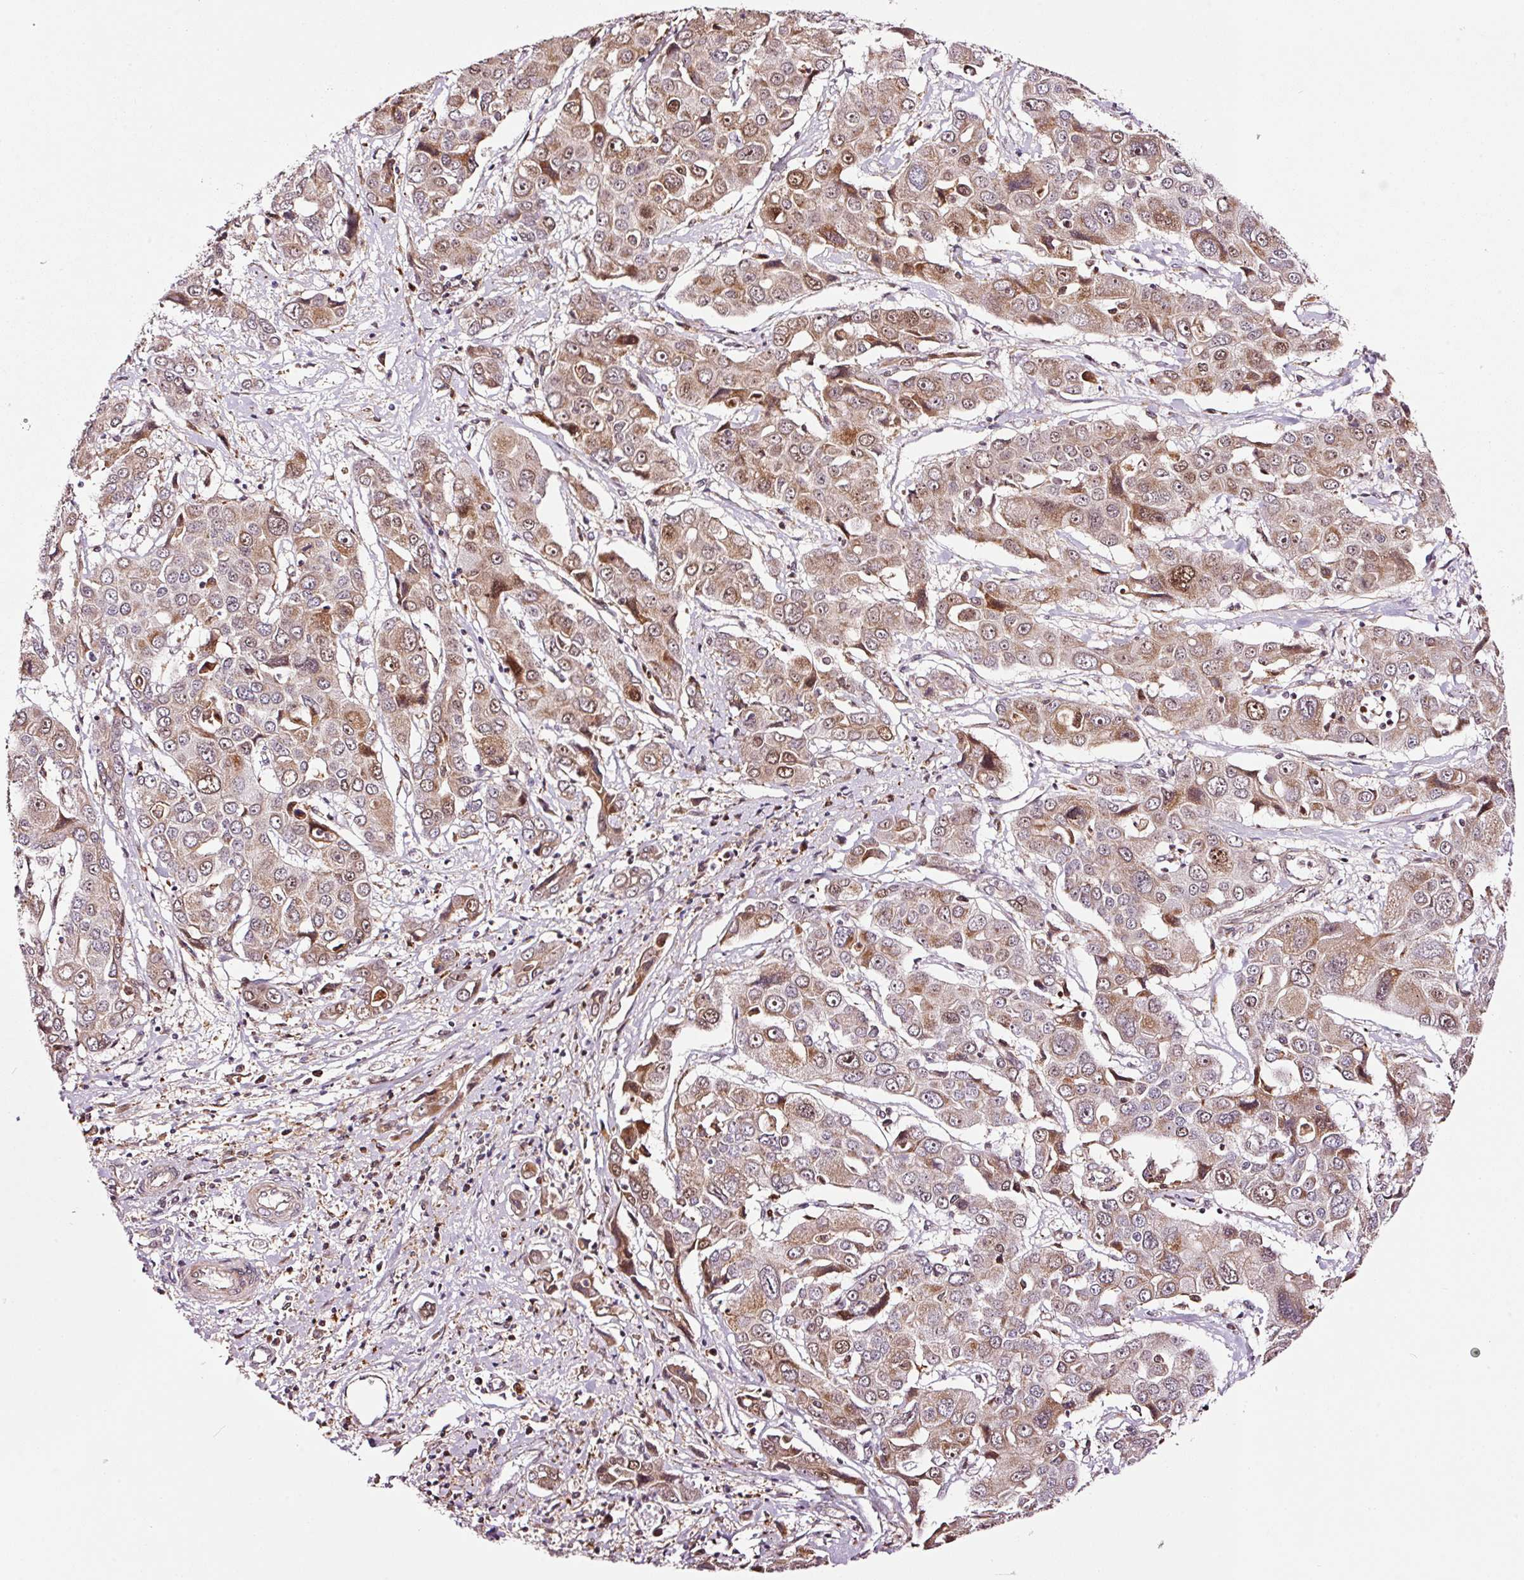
{"staining": {"intensity": "moderate", "quantity": ">75%", "location": "cytoplasmic/membranous,nuclear"}, "tissue": "liver cancer", "cell_type": "Tumor cells", "image_type": "cancer", "snomed": [{"axis": "morphology", "description": "Cholangiocarcinoma"}, {"axis": "topography", "description": "Liver"}], "caption": "This photomicrograph demonstrates immunohistochemistry (IHC) staining of cholangiocarcinoma (liver), with medium moderate cytoplasmic/membranous and nuclear expression in about >75% of tumor cells.", "gene": "RFC4", "patient": {"sex": "male", "age": 67}}